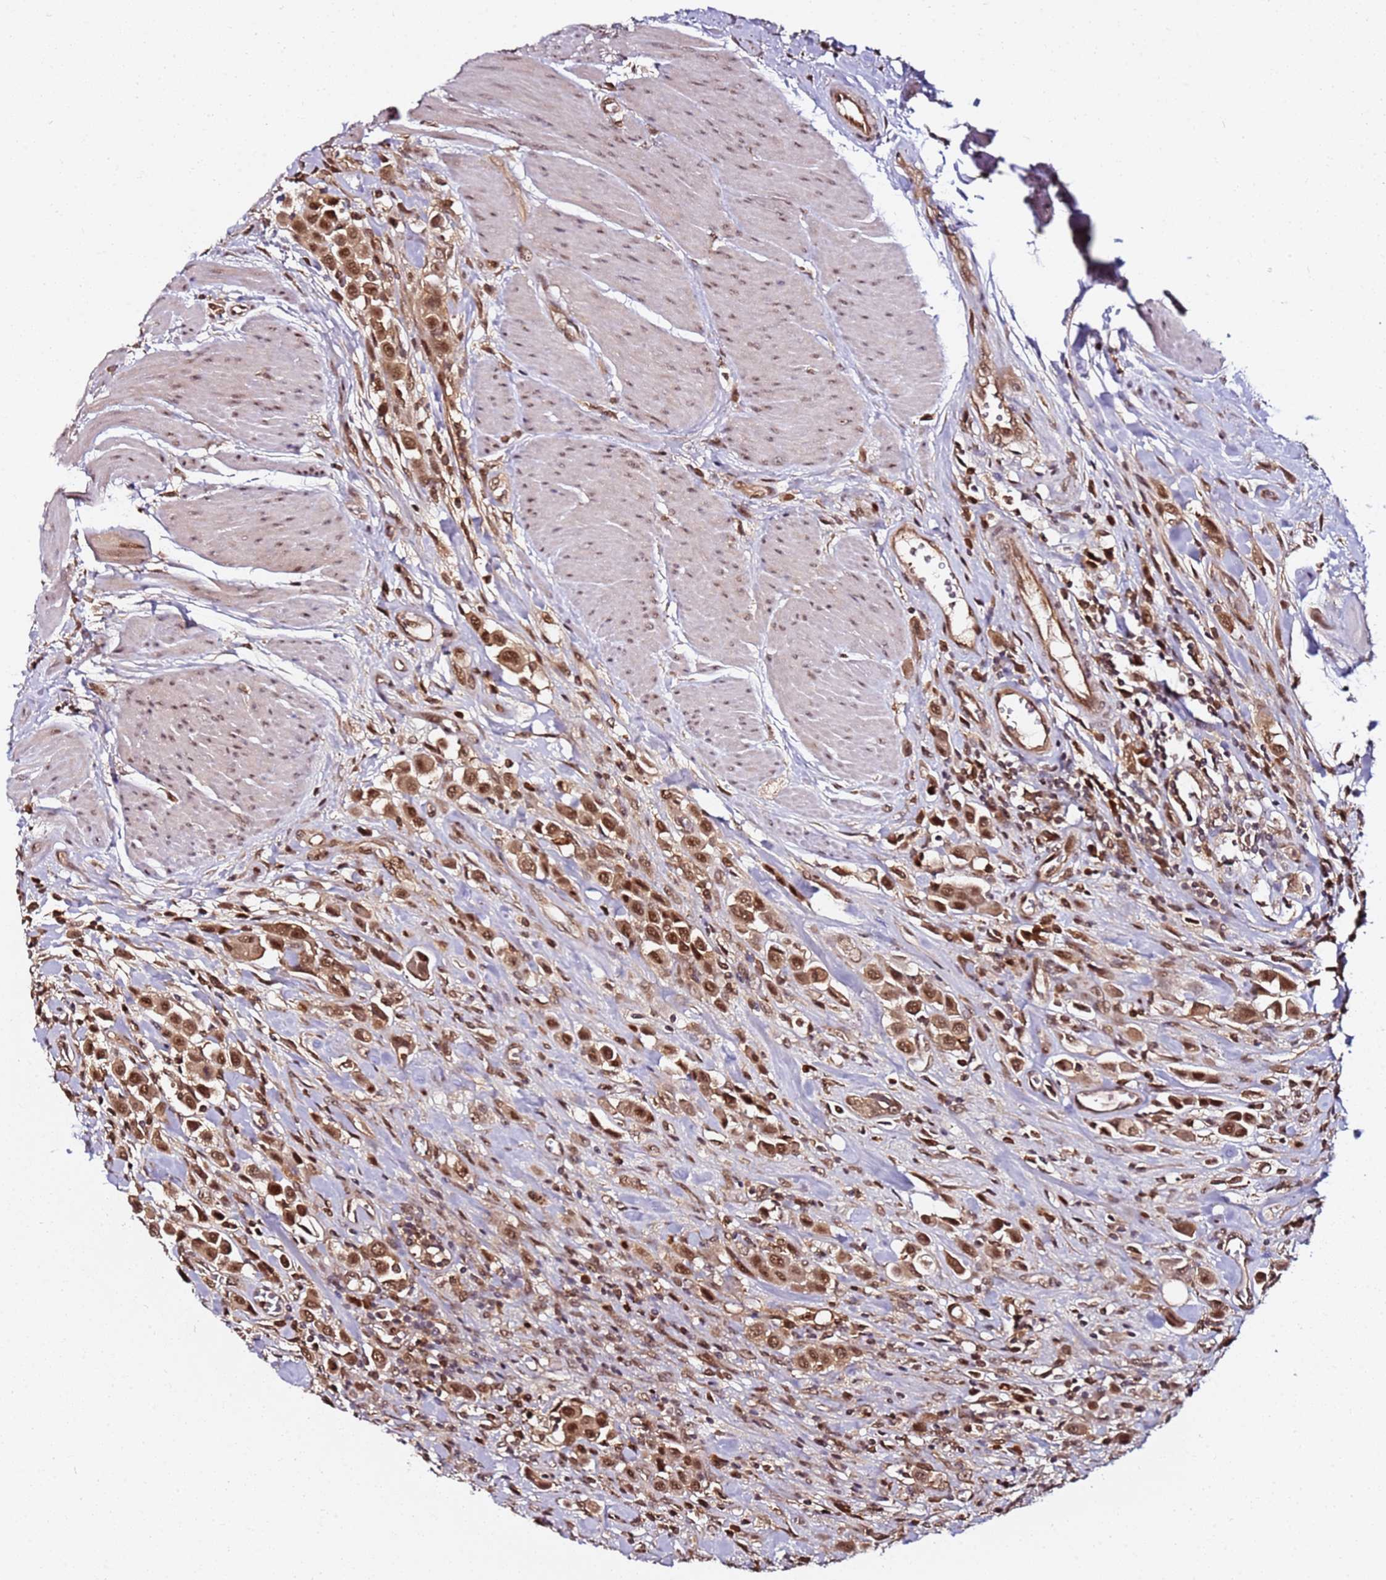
{"staining": {"intensity": "moderate", "quantity": ">75%", "location": "cytoplasmic/membranous,nuclear"}, "tissue": "urothelial cancer", "cell_type": "Tumor cells", "image_type": "cancer", "snomed": [{"axis": "morphology", "description": "Urothelial carcinoma, High grade"}, {"axis": "topography", "description": "Urinary bladder"}], "caption": "A histopathology image of human high-grade urothelial carcinoma stained for a protein shows moderate cytoplasmic/membranous and nuclear brown staining in tumor cells.", "gene": "RGS18", "patient": {"sex": "male", "age": 50}}